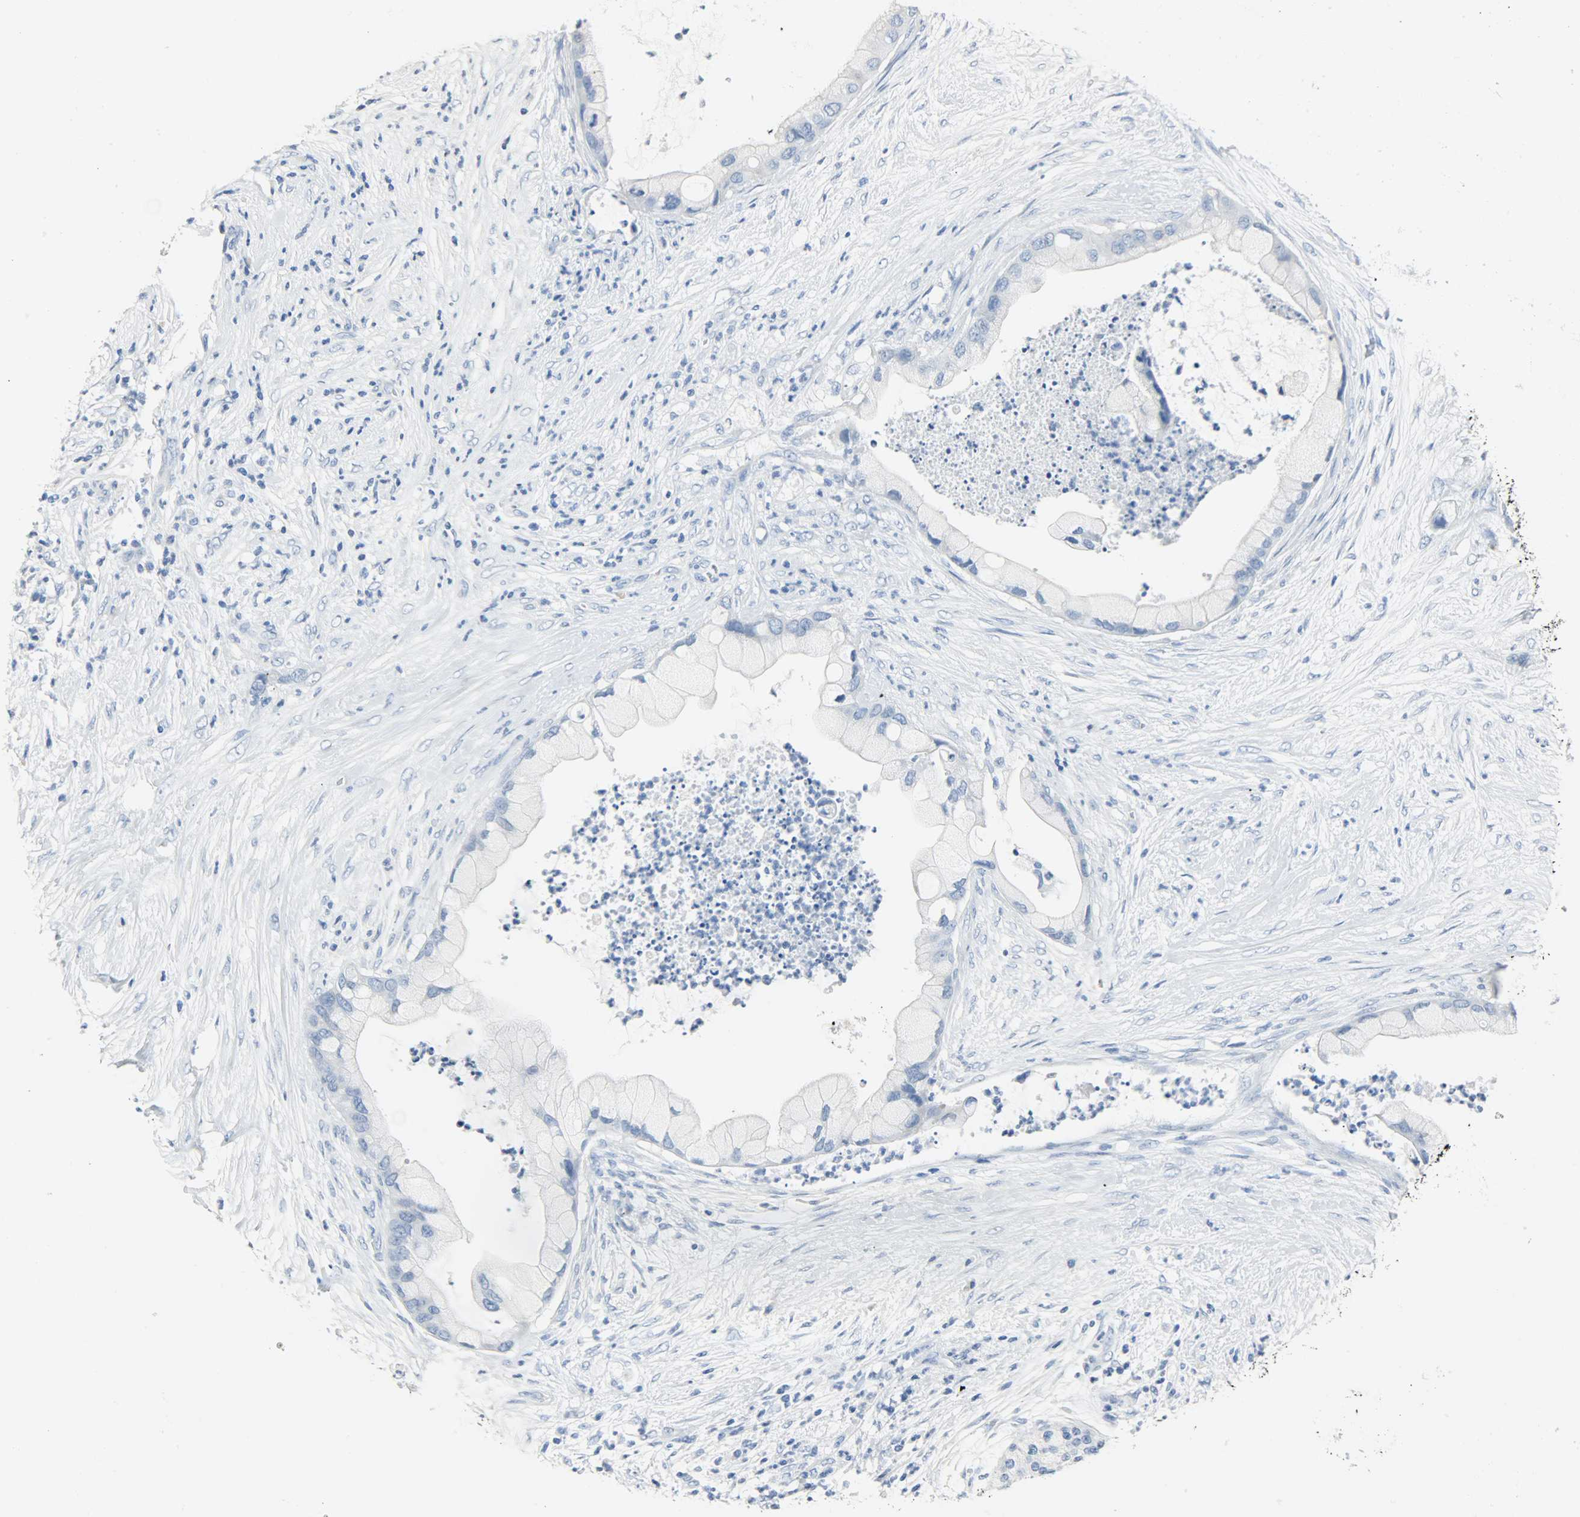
{"staining": {"intensity": "negative", "quantity": "none", "location": "none"}, "tissue": "pancreatic cancer", "cell_type": "Tumor cells", "image_type": "cancer", "snomed": [{"axis": "morphology", "description": "Adenocarcinoma, NOS"}, {"axis": "topography", "description": "Pancreas"}], "caption": "IHC photomicrograph of neoplastic tissue: human pancreatic cancer stained with DAB (3,3'-diaminobenzidine) reveals no significant protein expression in tumor cells. (DAB immunohistochemistry (IHC) visualized using brightfield microscopy, high magnification).", "gene": "CA3", "patient": {"sex": "female", "age": 59}}